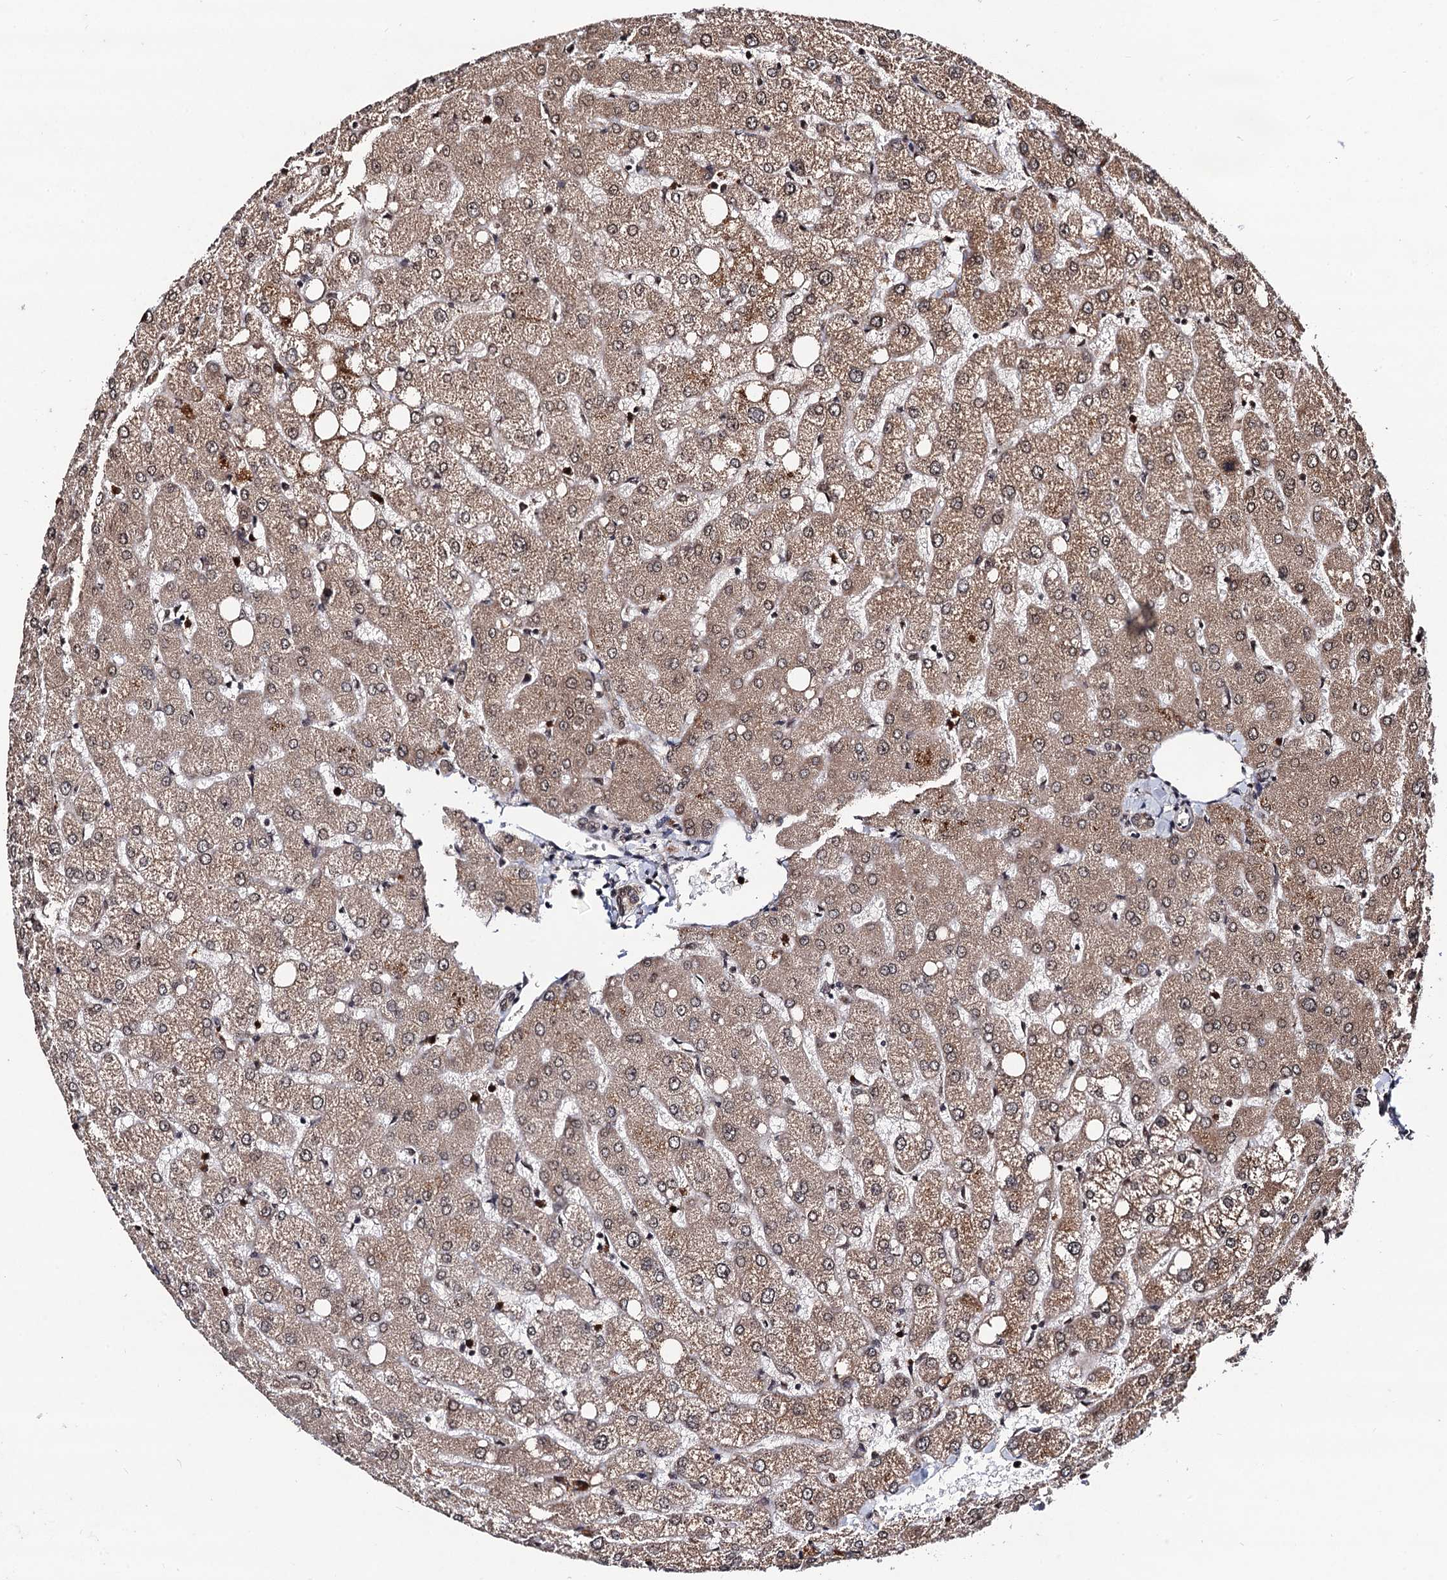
{"staining": {"intensity": "weak", "quantity": ">75%", "location": "cytoplasmic/membranous,nuclear"}, "tissue": "liver", "cell_type": "Cholangiocytes", "image_type": "normal", "snomed": [{"axis": "morphology", "description": "Normal tissue, NOS"}, {"axis": "topography", "description": "Liver"}], "caption": "High-power microscopy captured an IHC micrograph of normal liver, revealing weak cytoplasmic/membranous,nuclear staining in approximately >75% of cholangiocytes.", "gene": "SFSWAP", "patient": {"sex": "female", "age": 54}}